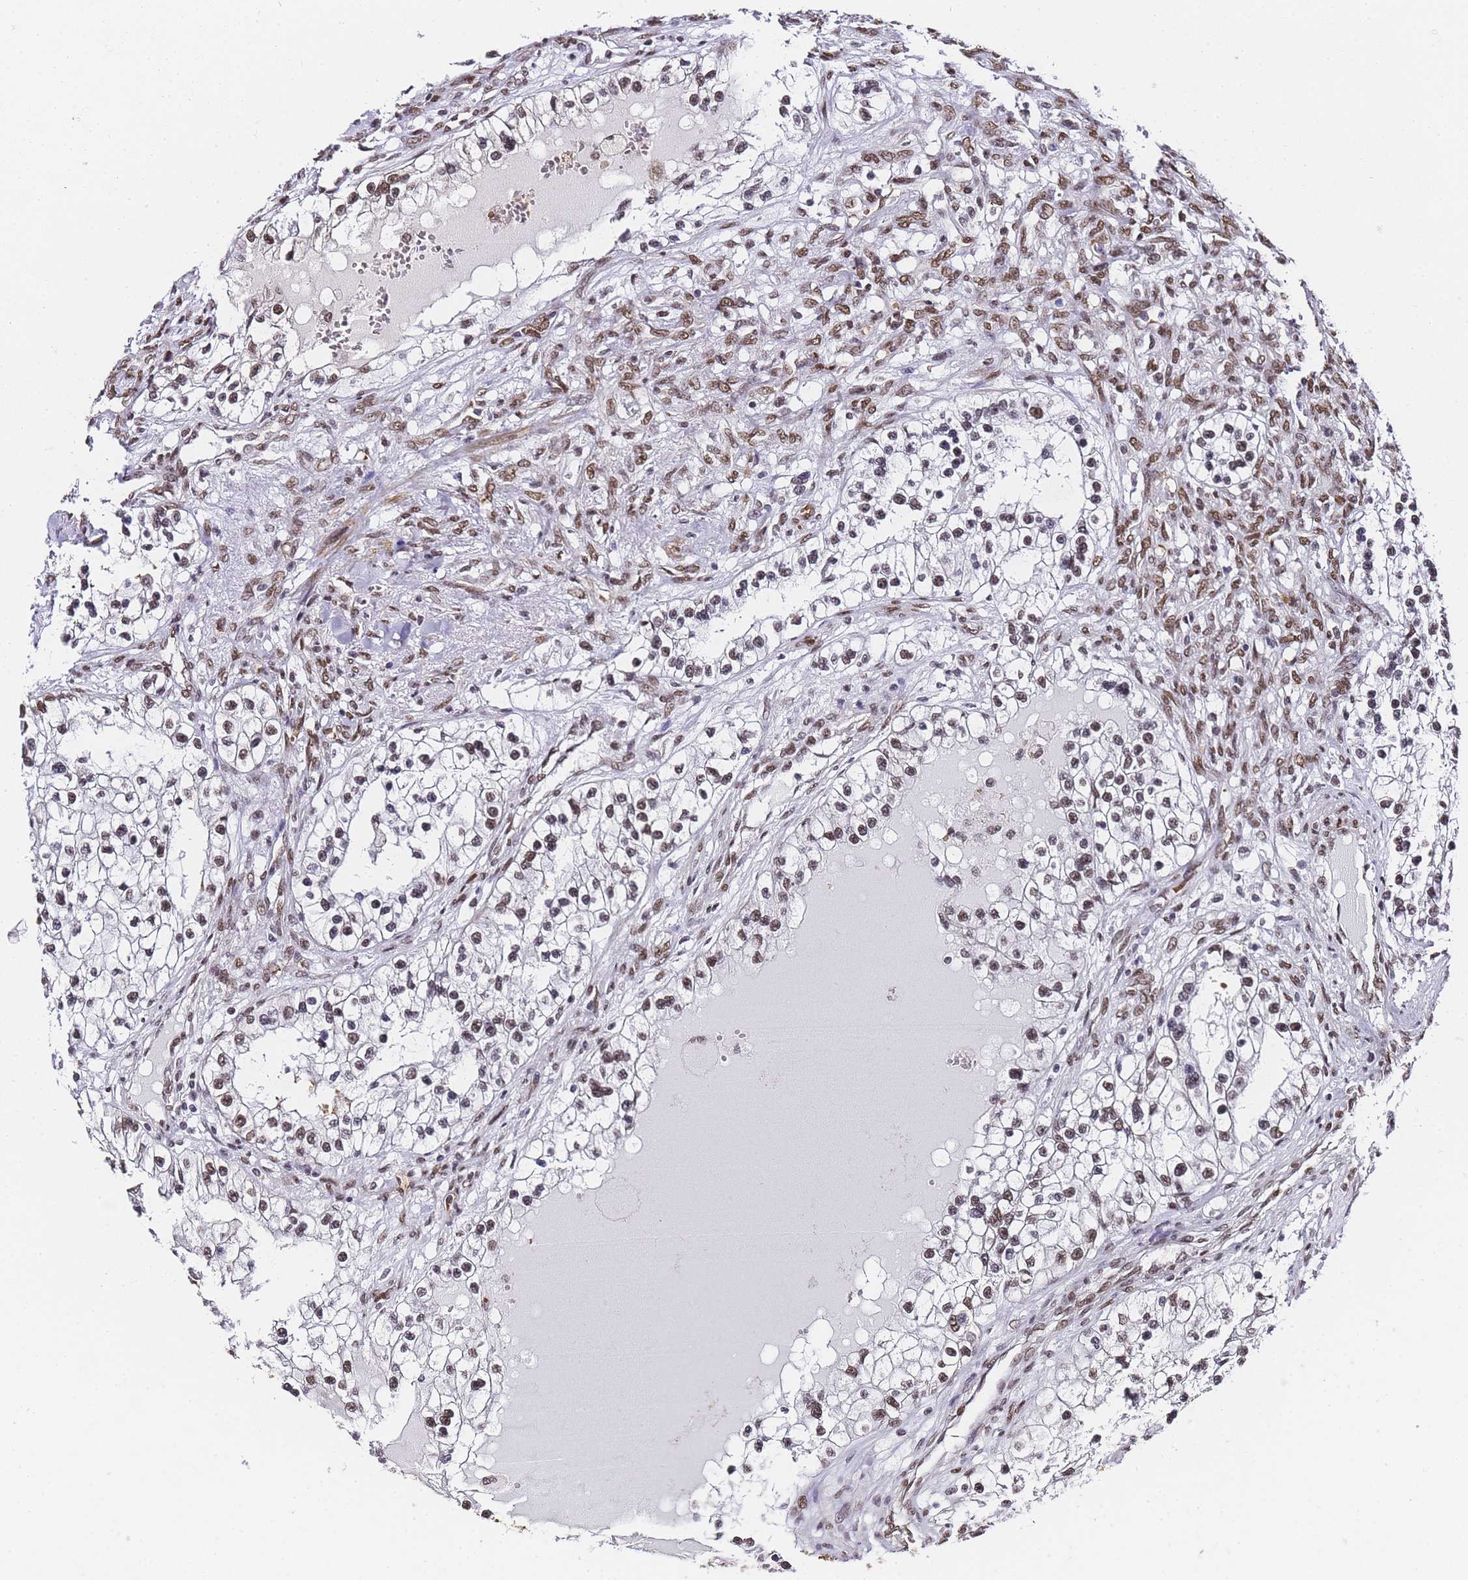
{"staining": {"intensity": "moderate", "quantity": "<25%", "location": "cytoplasmic/membranous,nuclear"}, "tissue": "renal cancer", "cell_type": "Tumor cells", "image_type": "cancer", "snomed": [{"axis": "morphology", "description": "Adenocarcinoma, NOS"}, {"axis": "topography", "description": "Kidney"}], "caption": "Renal cancer (adenocarcinoma) tissue shows moderate cytoplasmic/membranous and nuclear staining in approximately <25% of tumor cells", "gene": "POLR1A", "patient": {"sex": "female", "age": 57}}